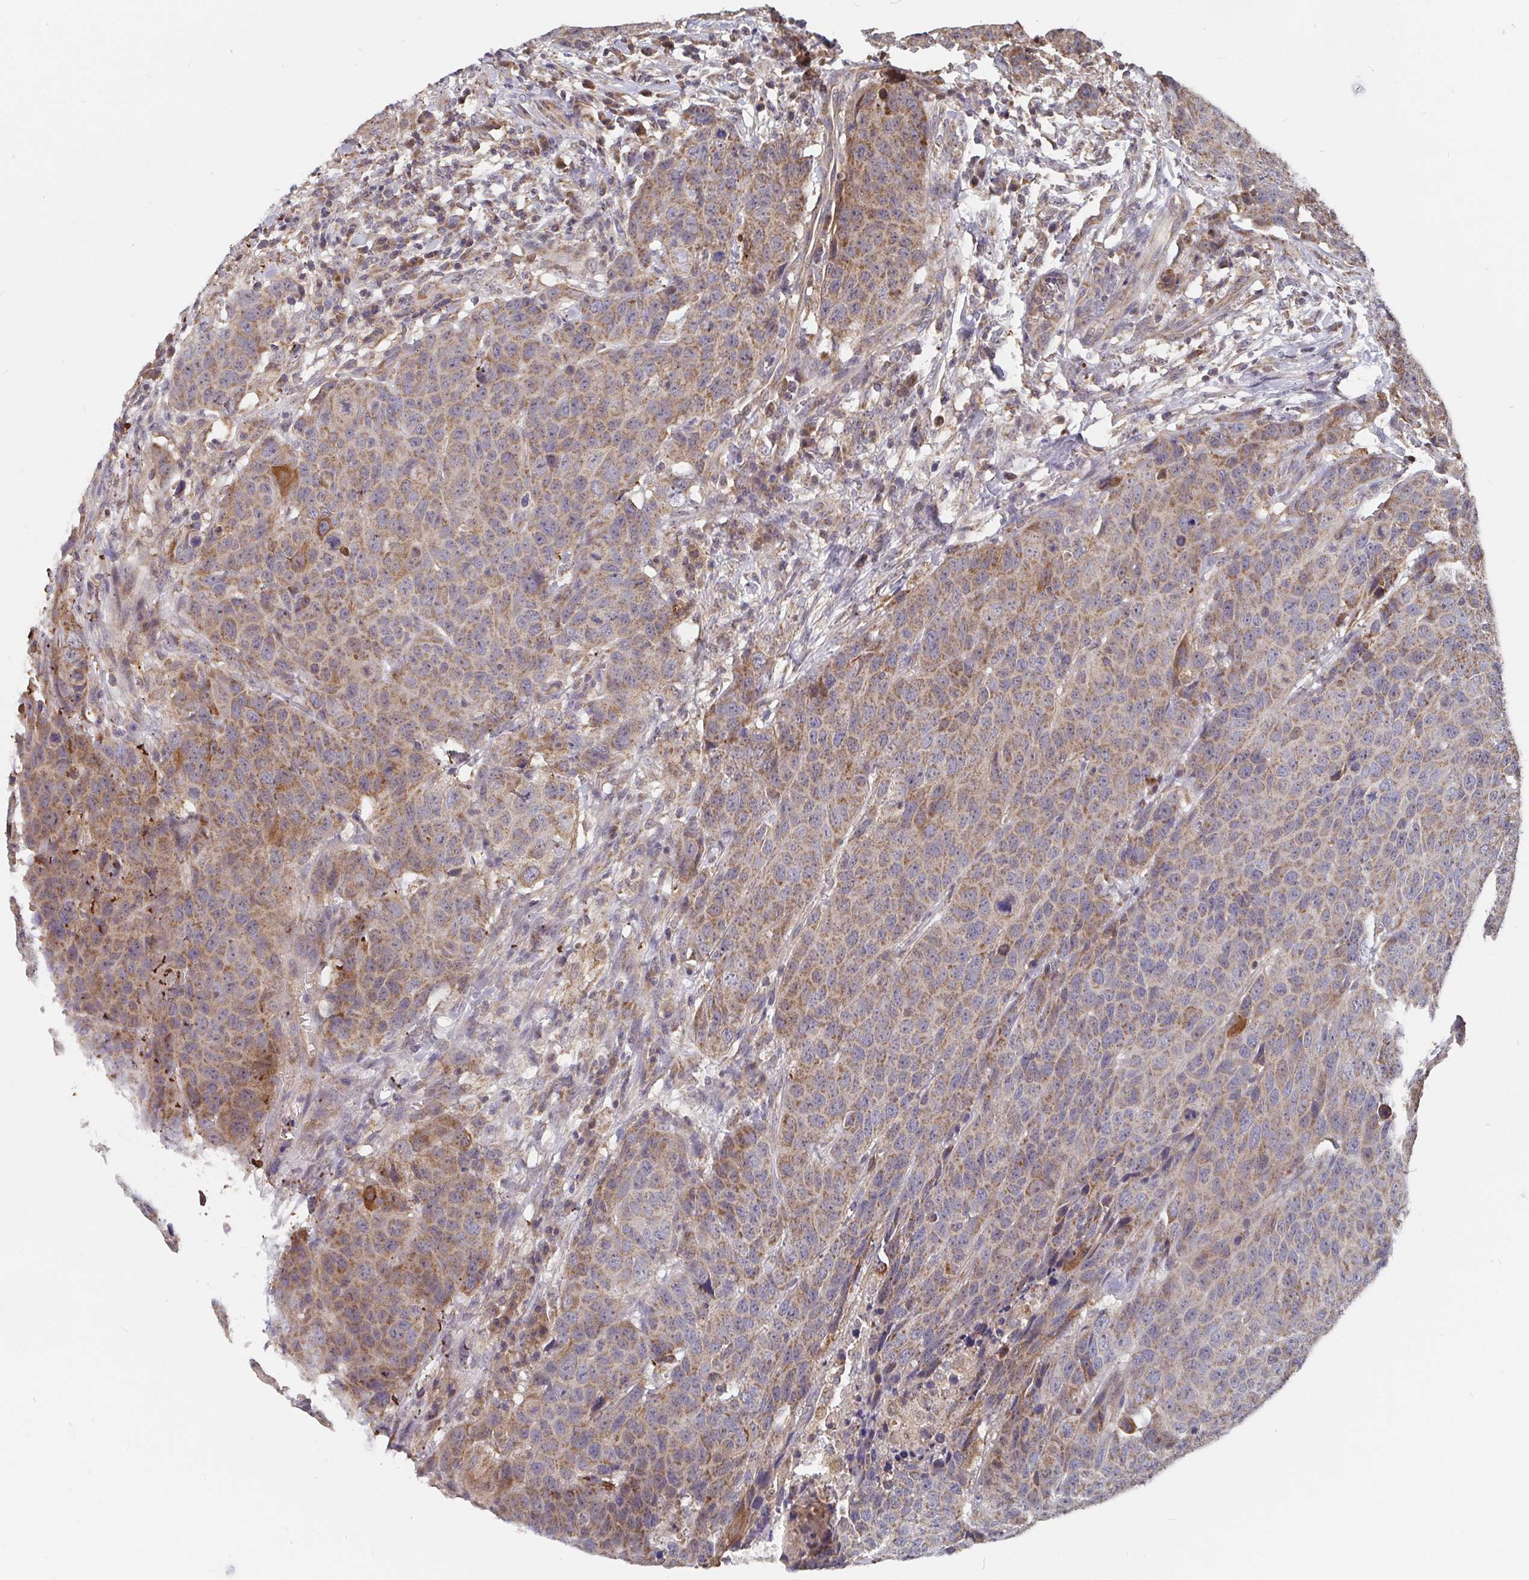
{"staining": {"intensity": "moderate", "quantity": ">75%", "location": "cytoplasmic/membranous"}, "tissue": "head and neck cancer", "cell_type": "Tumor cells", "image_type": "cancer", "snomed": [{"axis": "morphology", "description": "Squamous cell carcinoma, NOS"}, {"axis": "topography", "description": "Head-Neck"}], "caption": "Immunohistochemistry (IHC) staining of head and neck cancer, which displays medium levels of moderate cytoplasmic/membranous positivity in approximately >75% of tumor cells indicating moderate cytoplasmic/membranous protein staining. The staining was performed using DAB (3,3'-diaminobenzidine) (brown) for protein detection and nuclei were counterstained in hematoxylin (blue).", "gene": "PDF", "patient": {"sex": "male", "age": 66}}